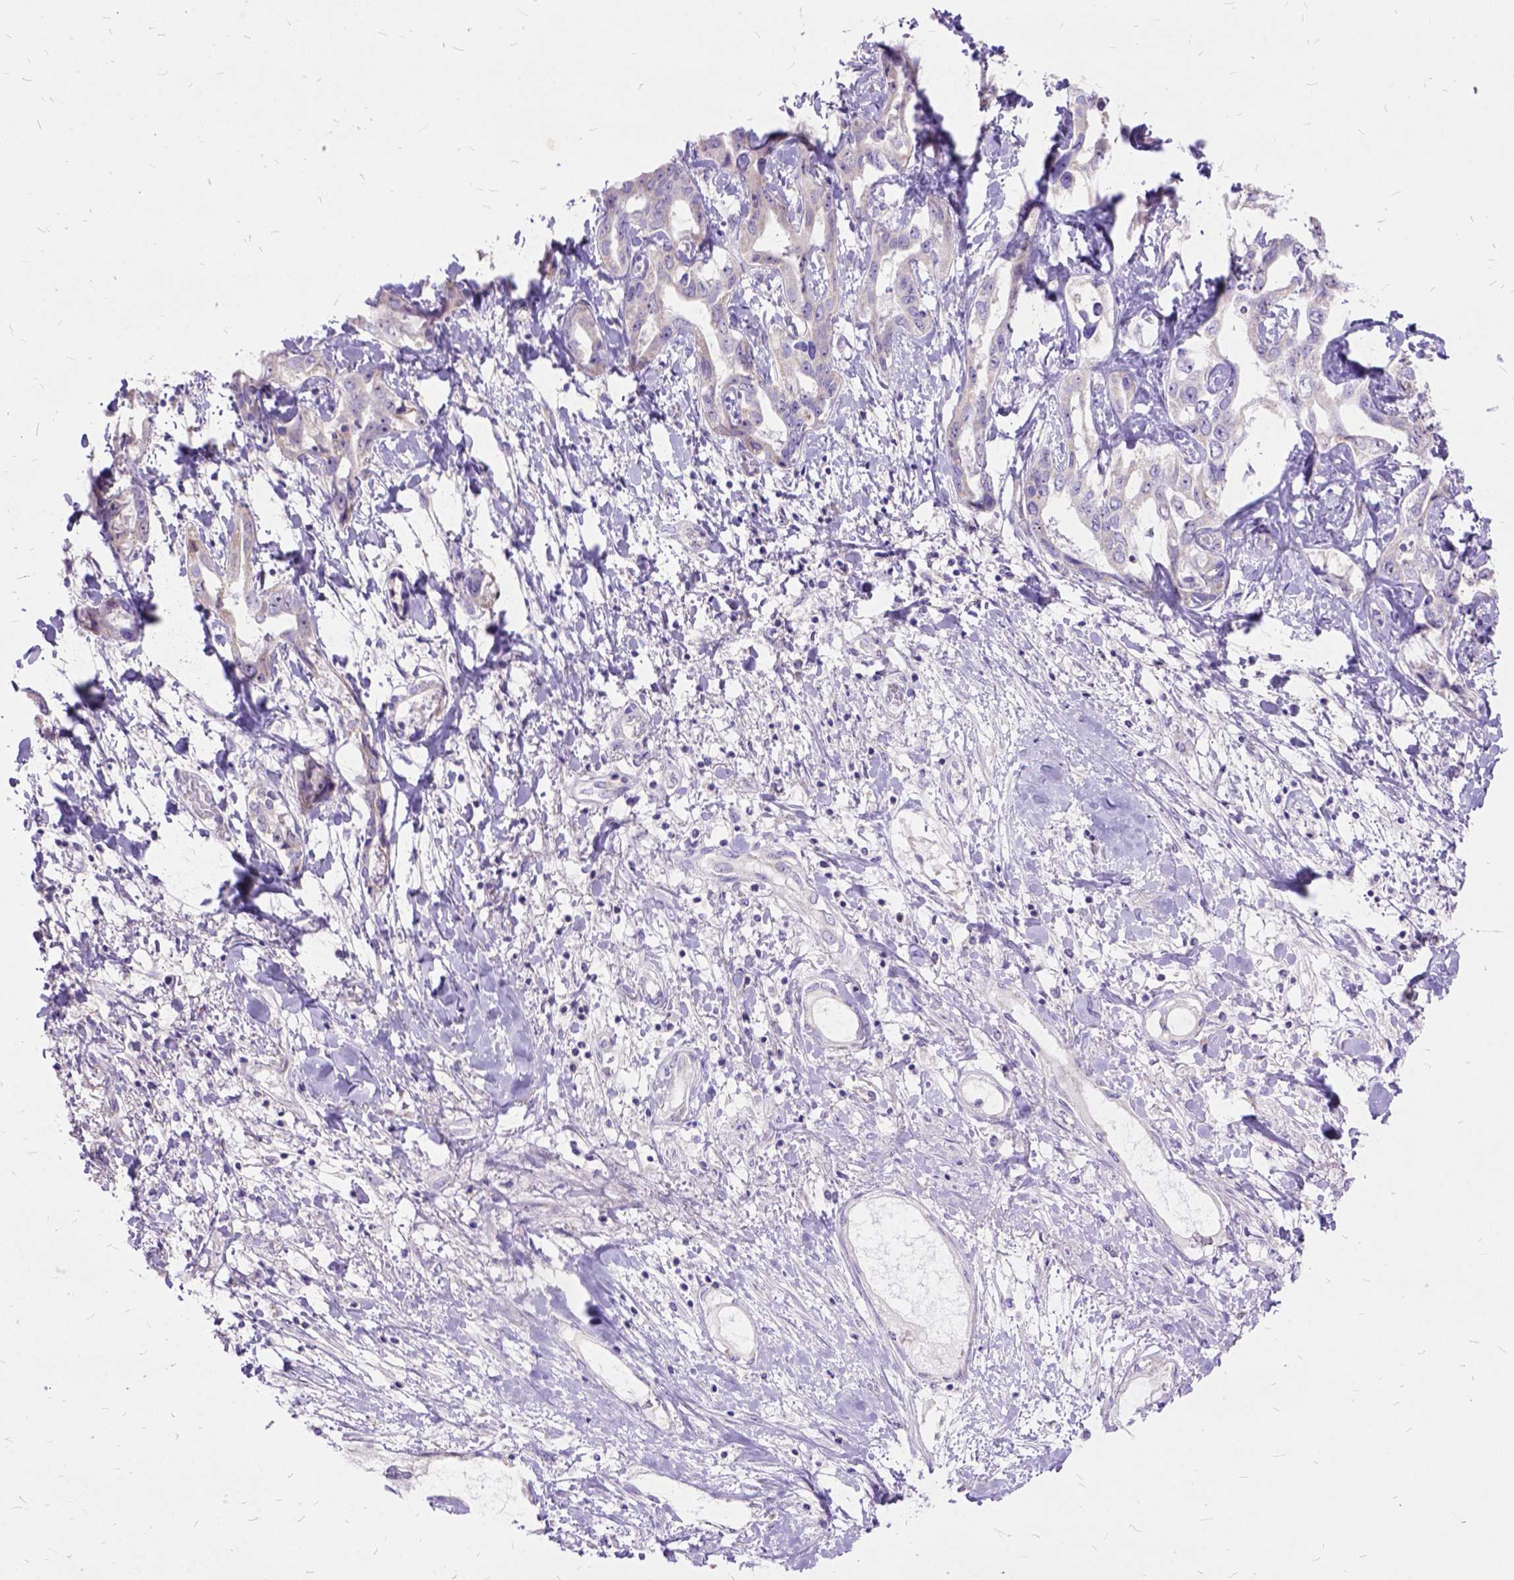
{"staining": {"intensity": "negative", "quantity": "none", "location": "none"}, "tissue": "liver cancer", "cell_type": "Tumor cells", "image_type": "cancer", "snomed": [{"axis": "morphology", "description": "Cholangiocarcinoma"}, {"axis": "topography", "description": "Liver"}], "caption": "Immunohistochemistry of human liver cholangiocarcinoma demonstrates no positivity in tumor cells.", "gene": "CTAG2", "patient": {"sex": "male", "age": 59}}